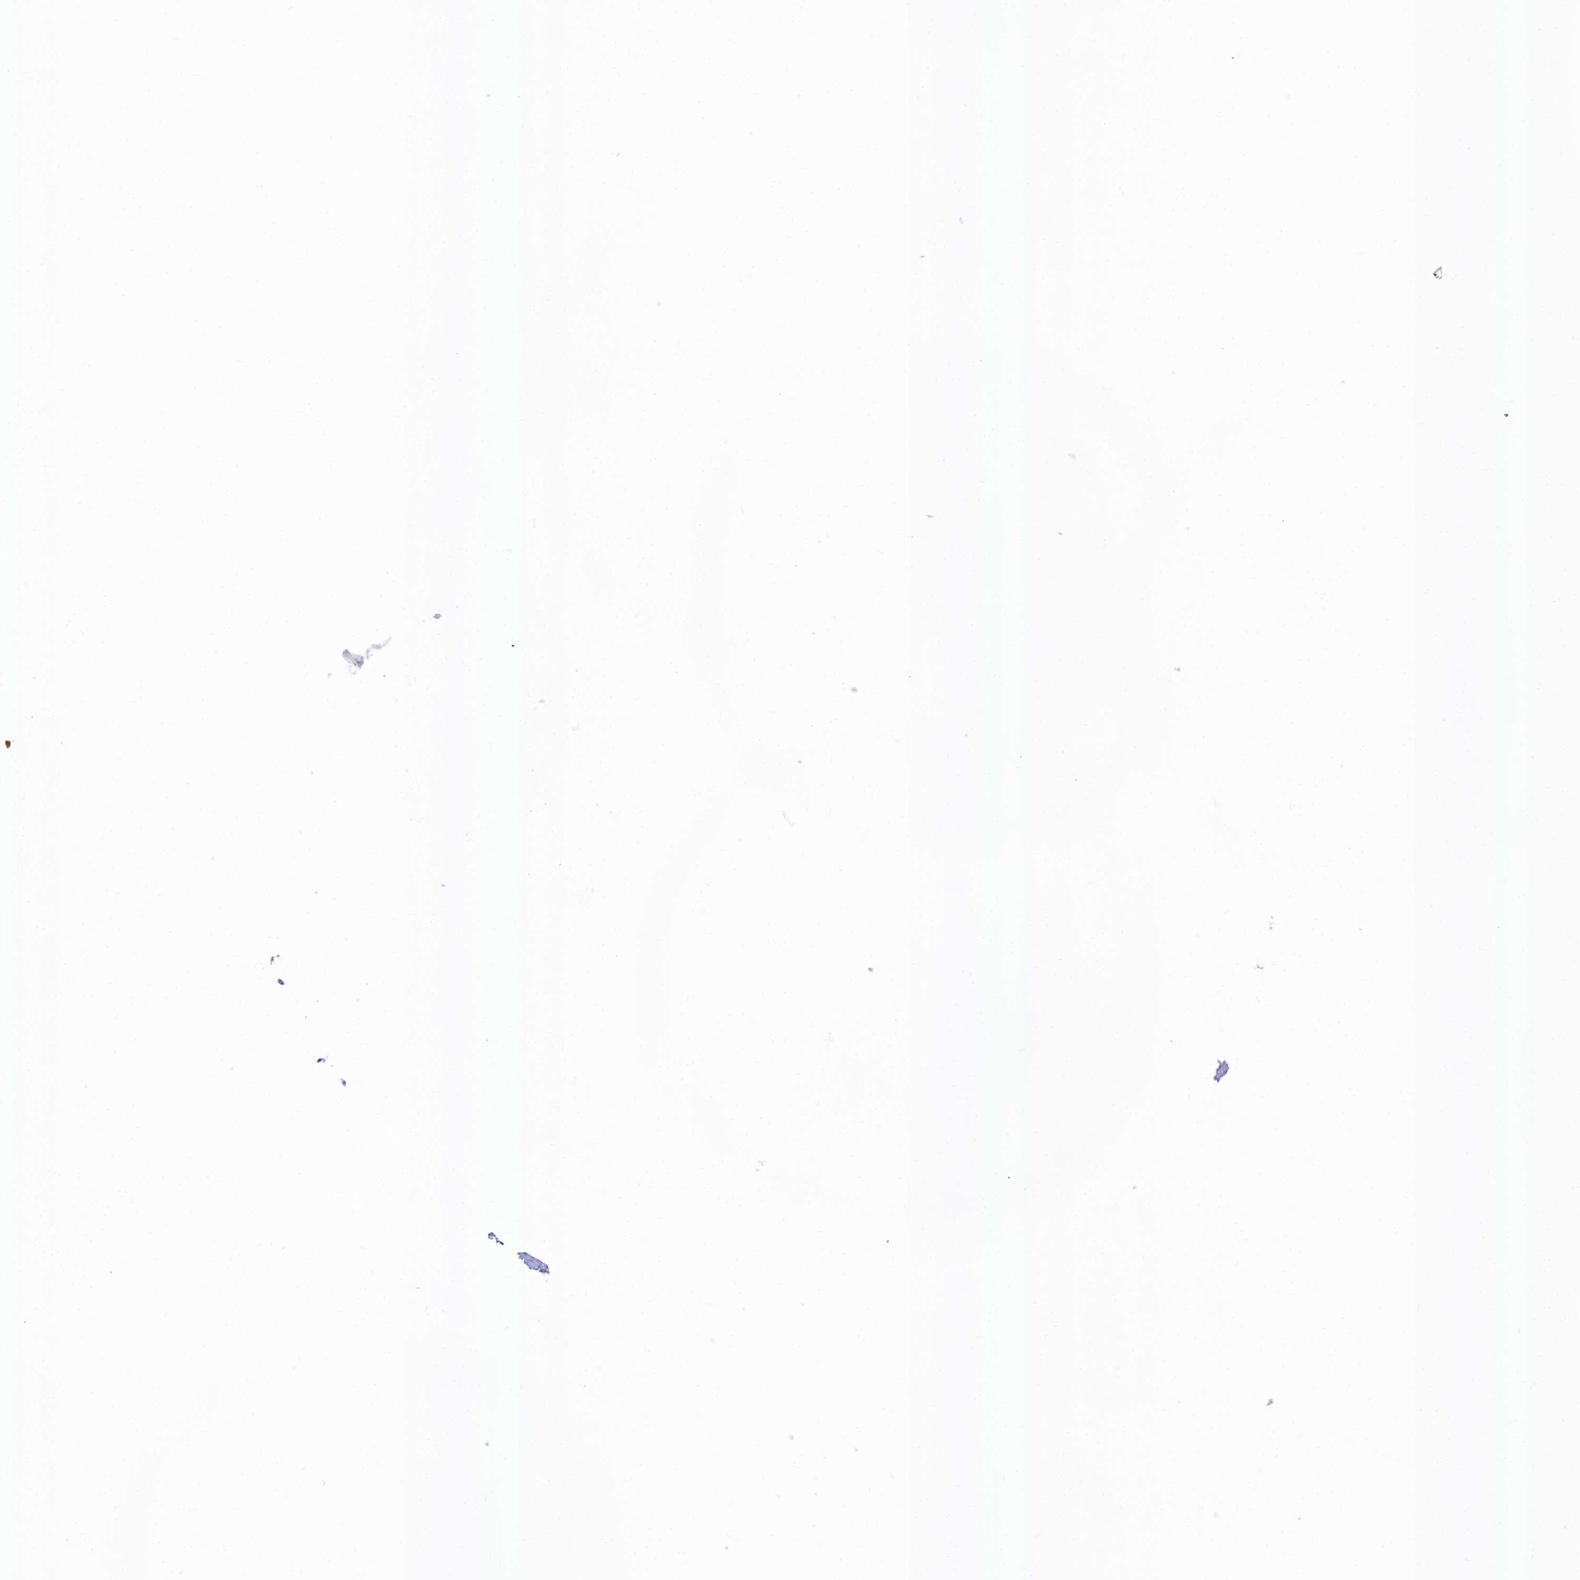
{"staining": {"intensity": "negative", "quantity": "none", "location": "none"}, "tissue": "cervical cancer", "cell_type": "Tumor cells", "image_type": "cancer", "snomed": [{"axis": "morphology", "description": "Squamous cell carcinoma, NOS"}, {"axis": "topography", "description": "Cervix"}], "caption": "The immunohistochemistry image has no significant positivity in tumor cells of cervical cancer tissue.", "gene": "KCTD18", "patient": {"sex": "female", "age": 57}}